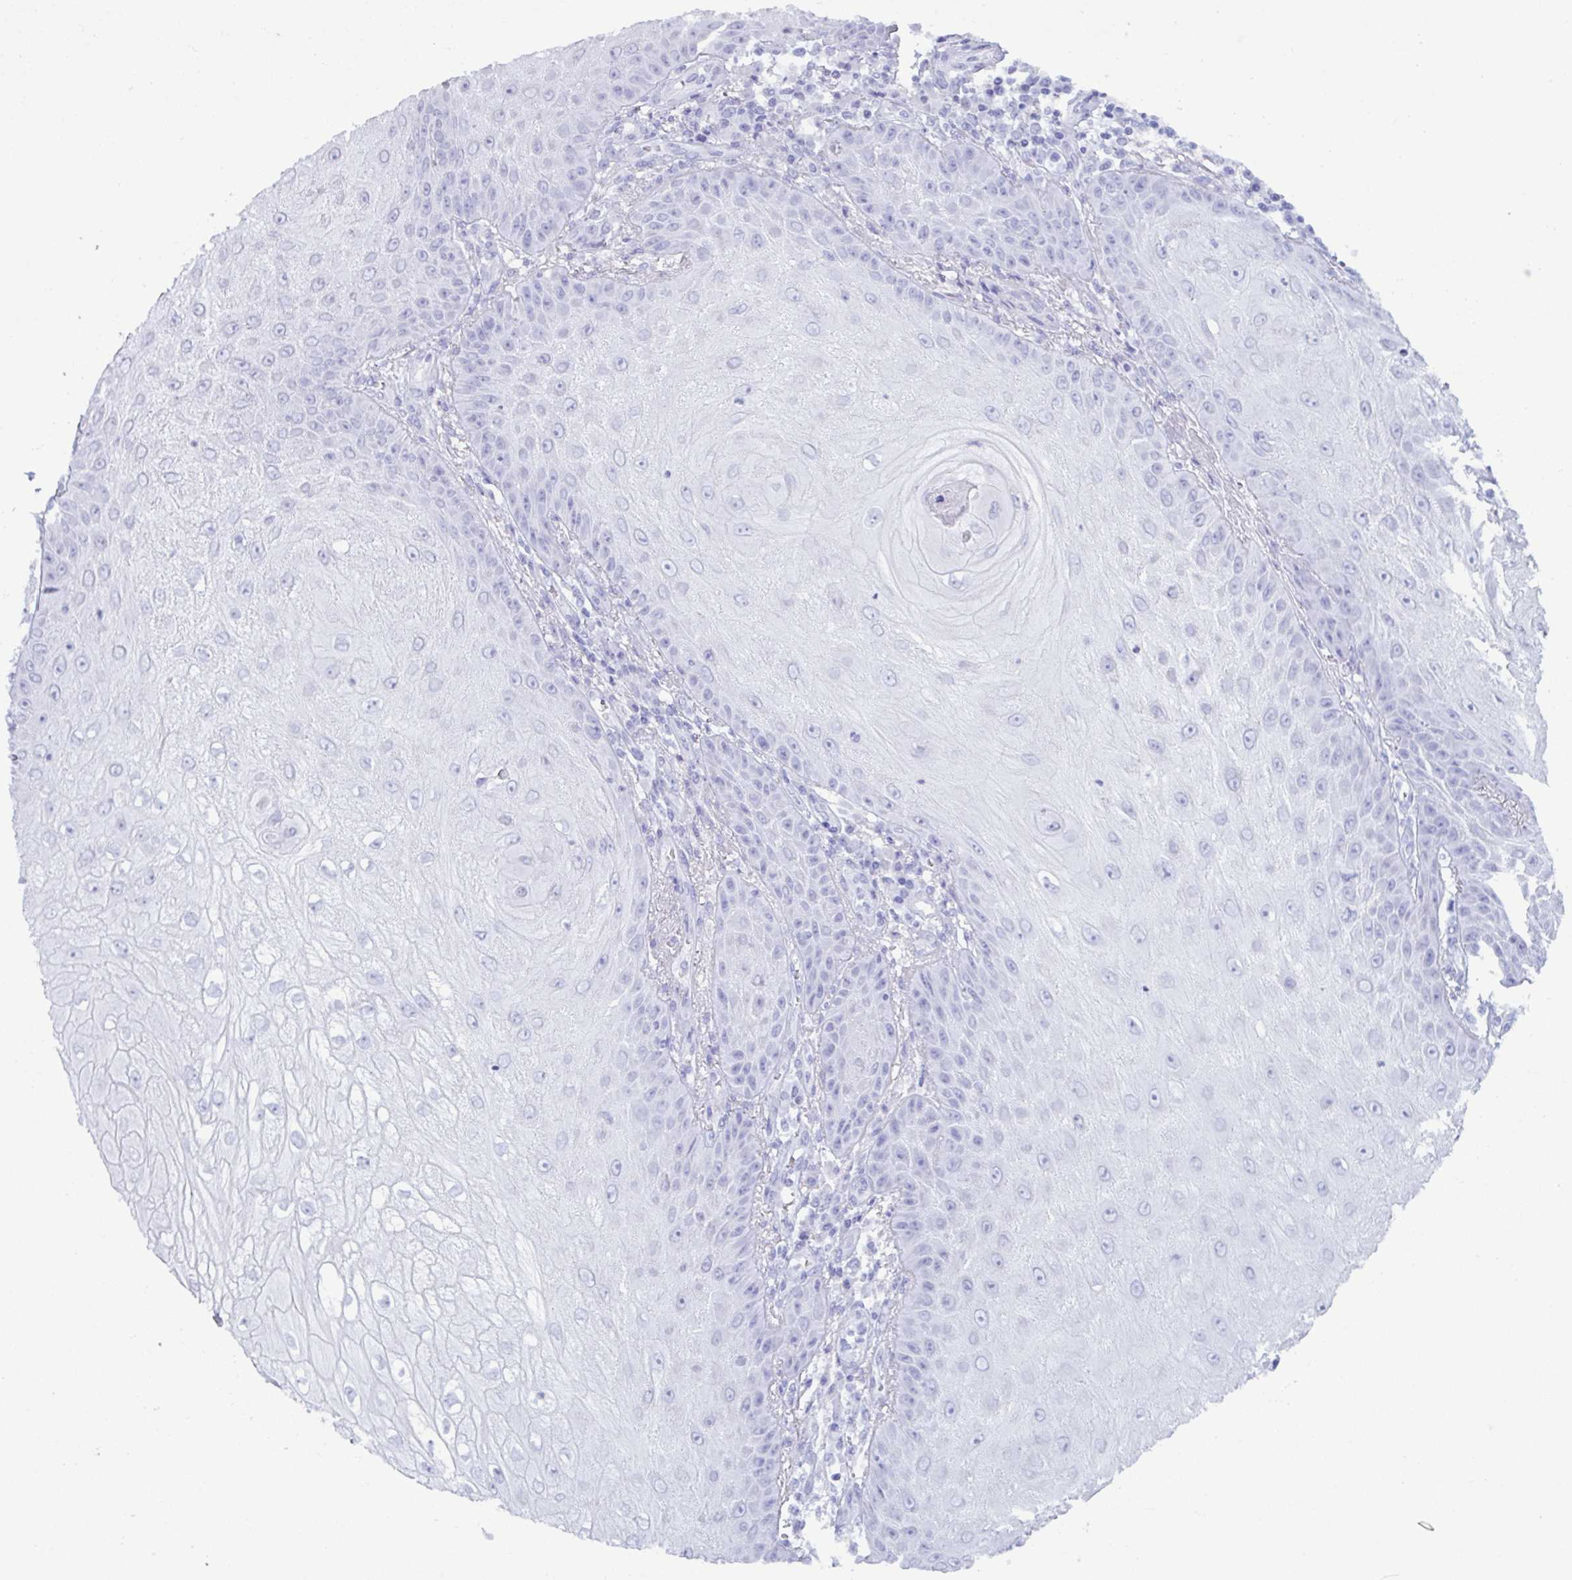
{"staining": {"intensity": "negative", "quantity": "none", "location": "none"}, "tissue": "skin cancer", "cell_type": "Tumor cells", "image_type": "cancer", "snomed": [{"axis": "morphology", "description": "Squamous cell carcinoma, NOS"}, {"axis": "topography", "description": "Skin"}], "caption": "Tumor cells show no significant expression in skin cancer. The staining was performed using DAB (3,3'-diaminobenzidine) to visualize the protein expression in brown, while the nuclei were stained in blue with hematoxylin (Magnification: 20x).", "gene": "MRGPRG", "patient": {"sex": "male", "age": 70}}